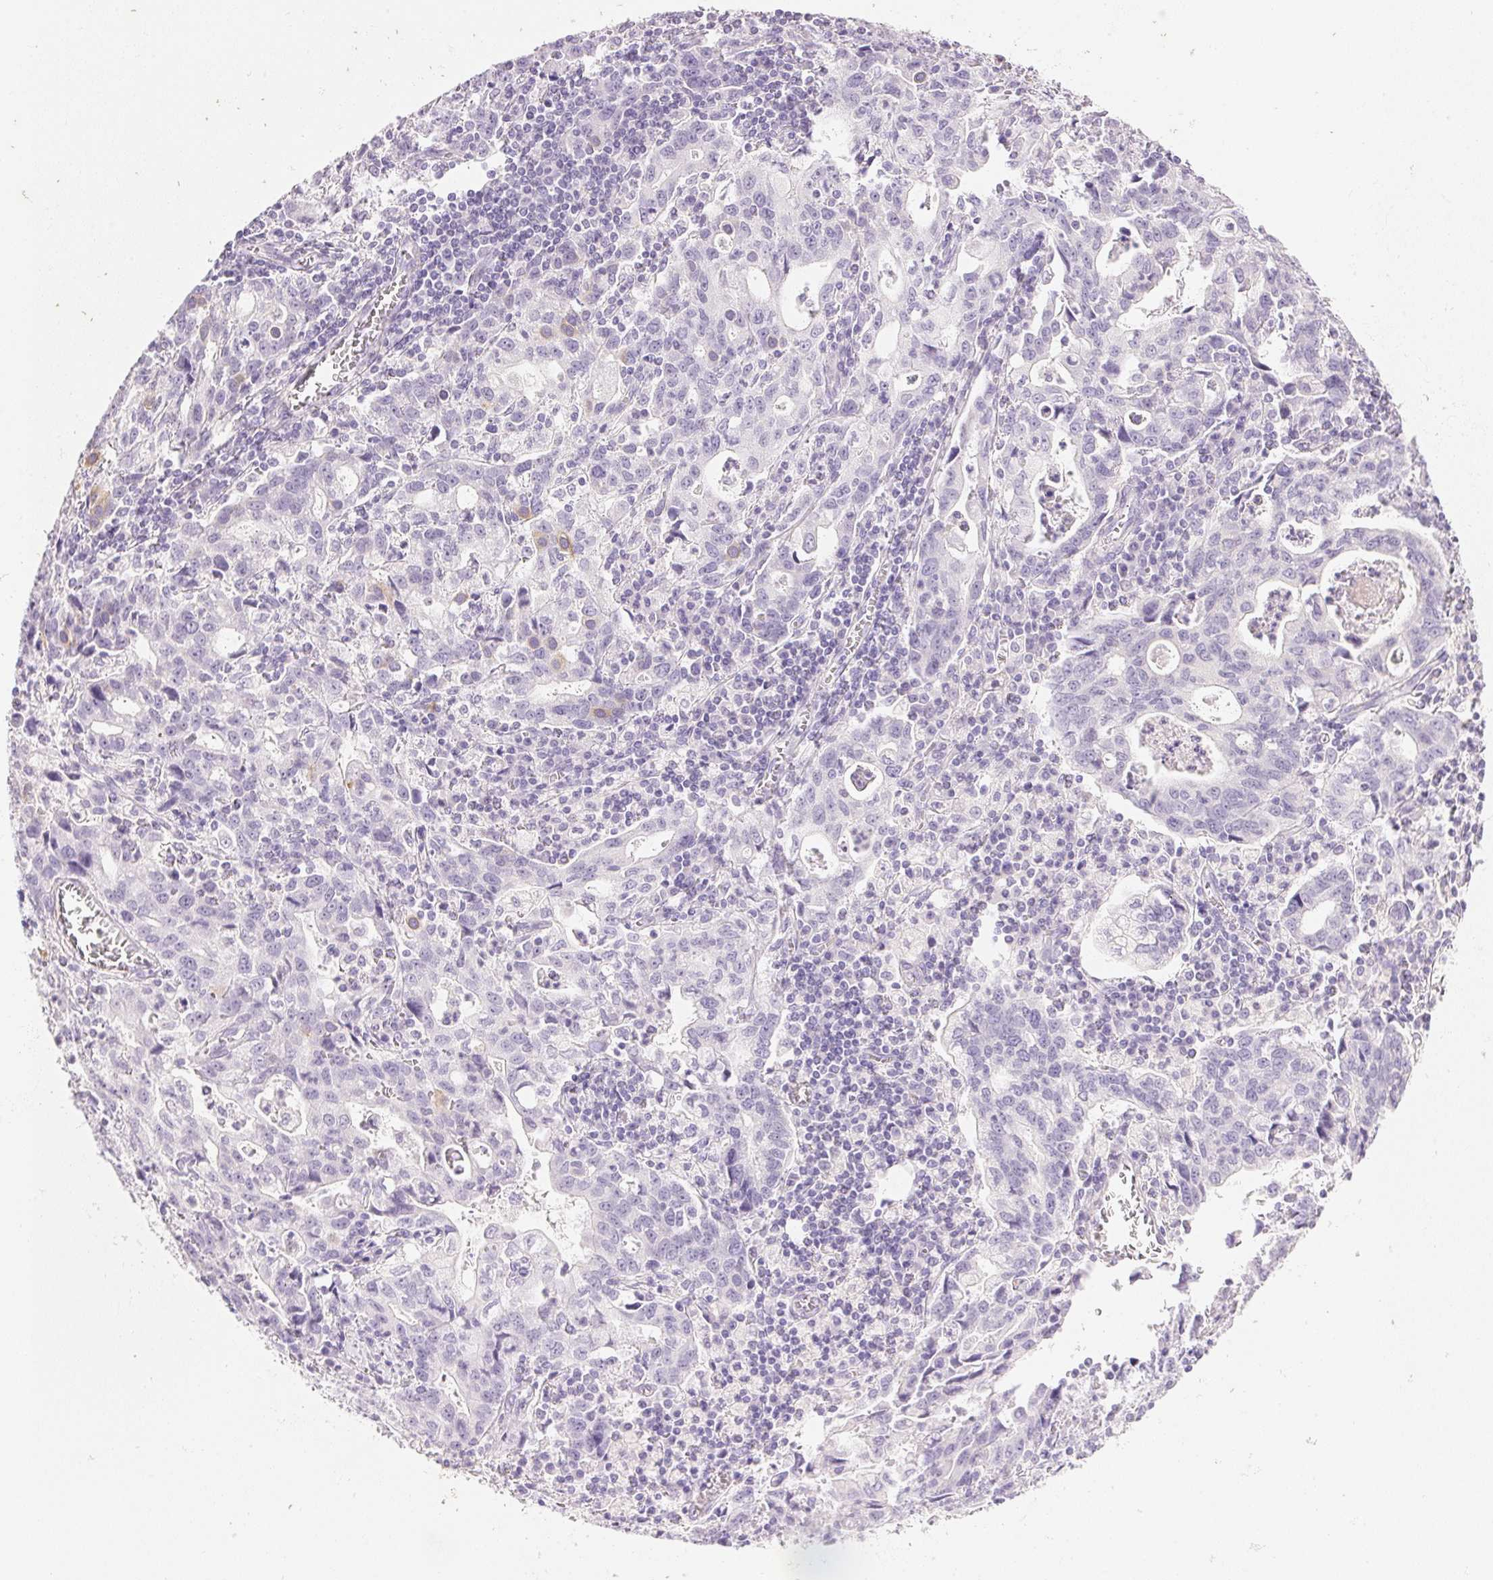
{"staining": {"intensity": "negative", "quantity": "none", "location": "none"}, "tissue": "stomach cancer", "cell_type": "Tumor cells", "image_type": "cancer", "snomed": [{"axis": "morphology", "description": "Adenocarcinoma, NOS"}, {"axis": "topography", "description": "Stomach, upper"}], "caption": "Immunohistochemistry (IHC) micrograph of neoplastic tissue: adenocarcinoma (stomach) stained with DAB exhibits no significant protein staining in tumor cells.", "gene": "KCNE2", "patient": {"sex": "male", "age": 85}}